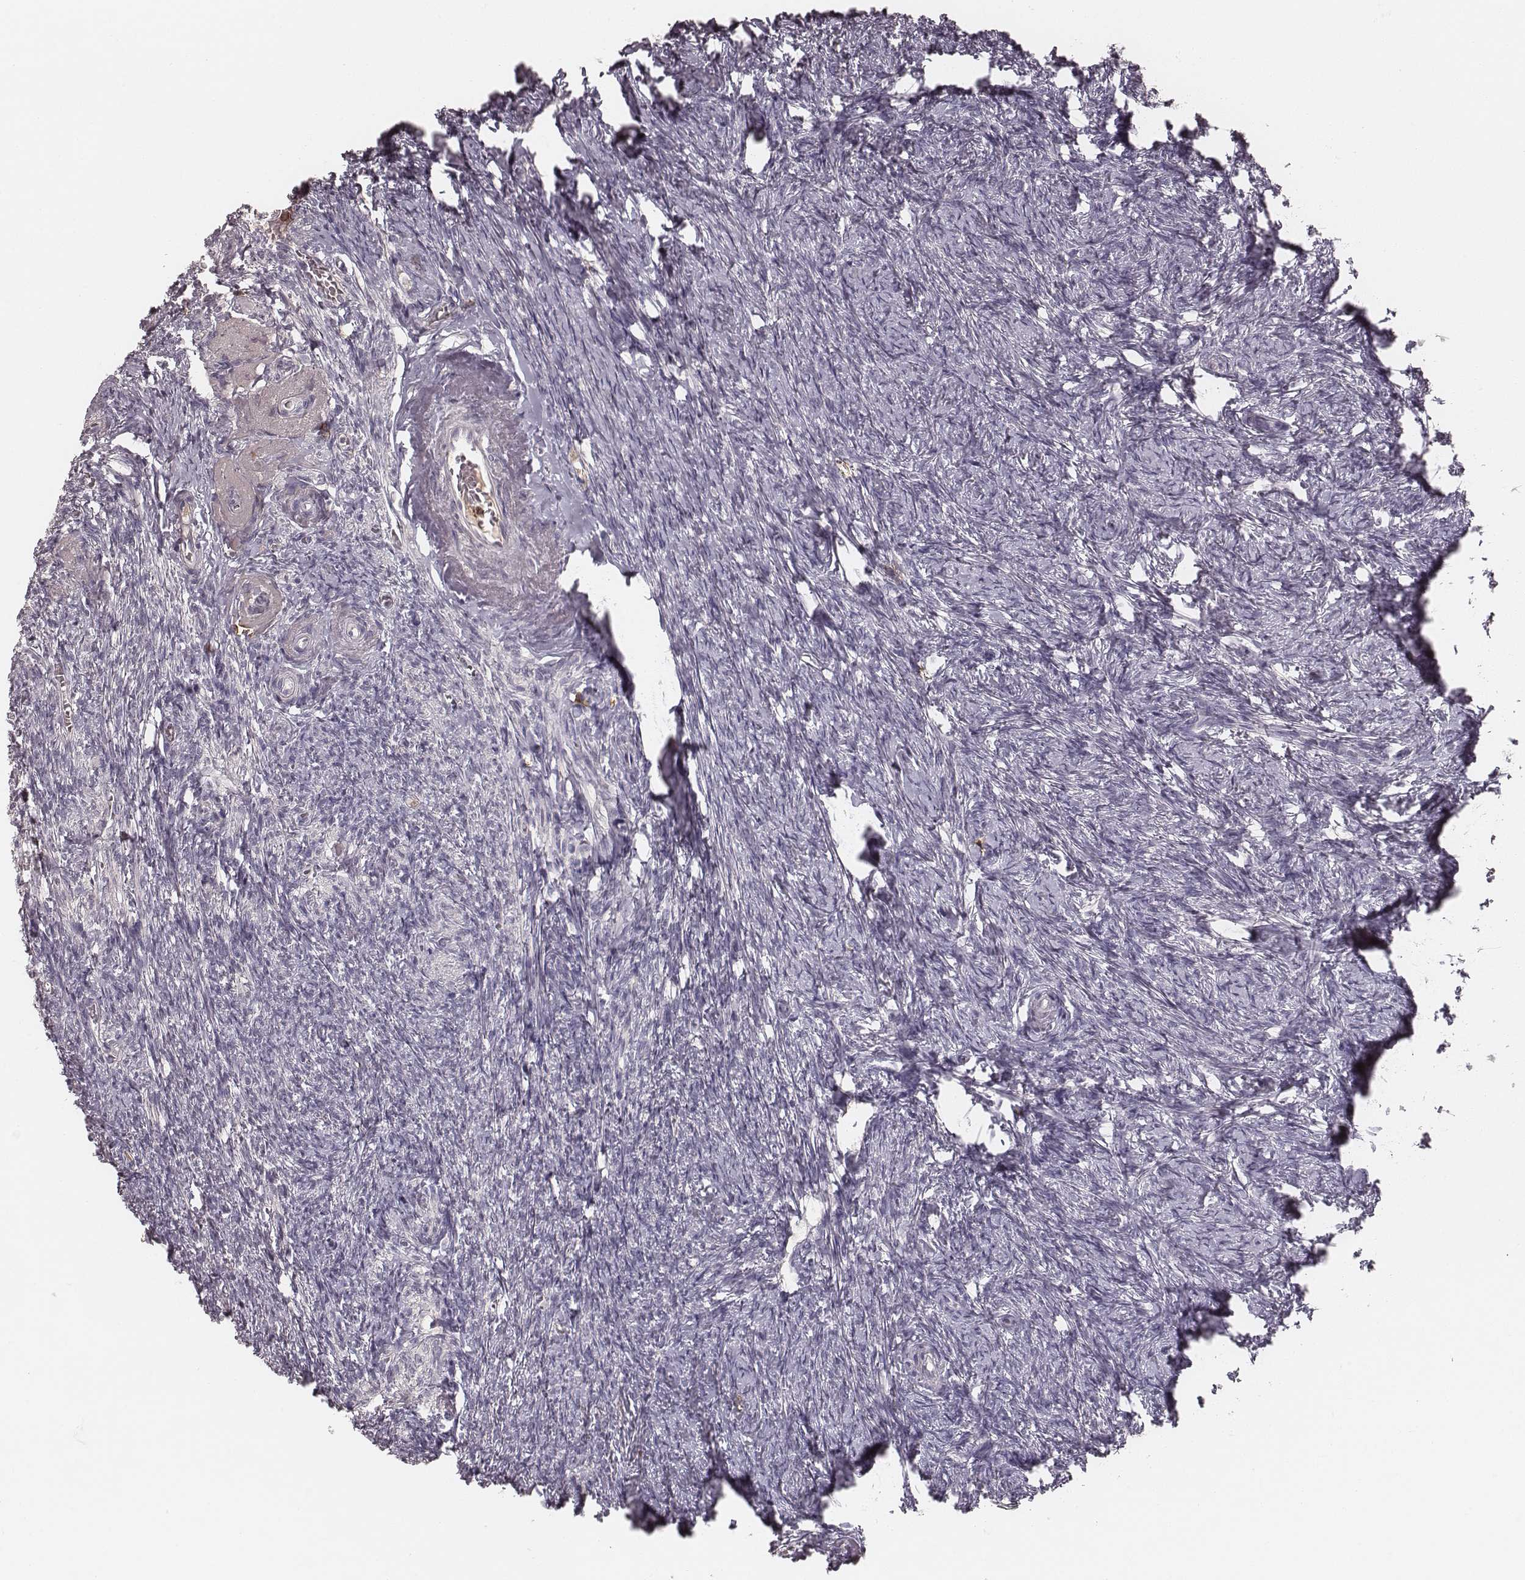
{"staining": {"intensity": "negative", "quantity": "none", "location": "none"}, "tissue": "ovary", "cell_type": "Ovarian stroma cells", "image_type": "normal", "snomed": [{"axis": "morphology", "description": "Normal tissue, NOS"}, {"axis": "topography", "description": "Ovary"}], "caption": "High power microscopy micrograph of an immunohistochemistry photomicrograph of unremarkable ovary, revealing no significant expression in ovarian stroma cells.", "gene": "CD8A", "patient": {"sex": "female", "age": 72}}